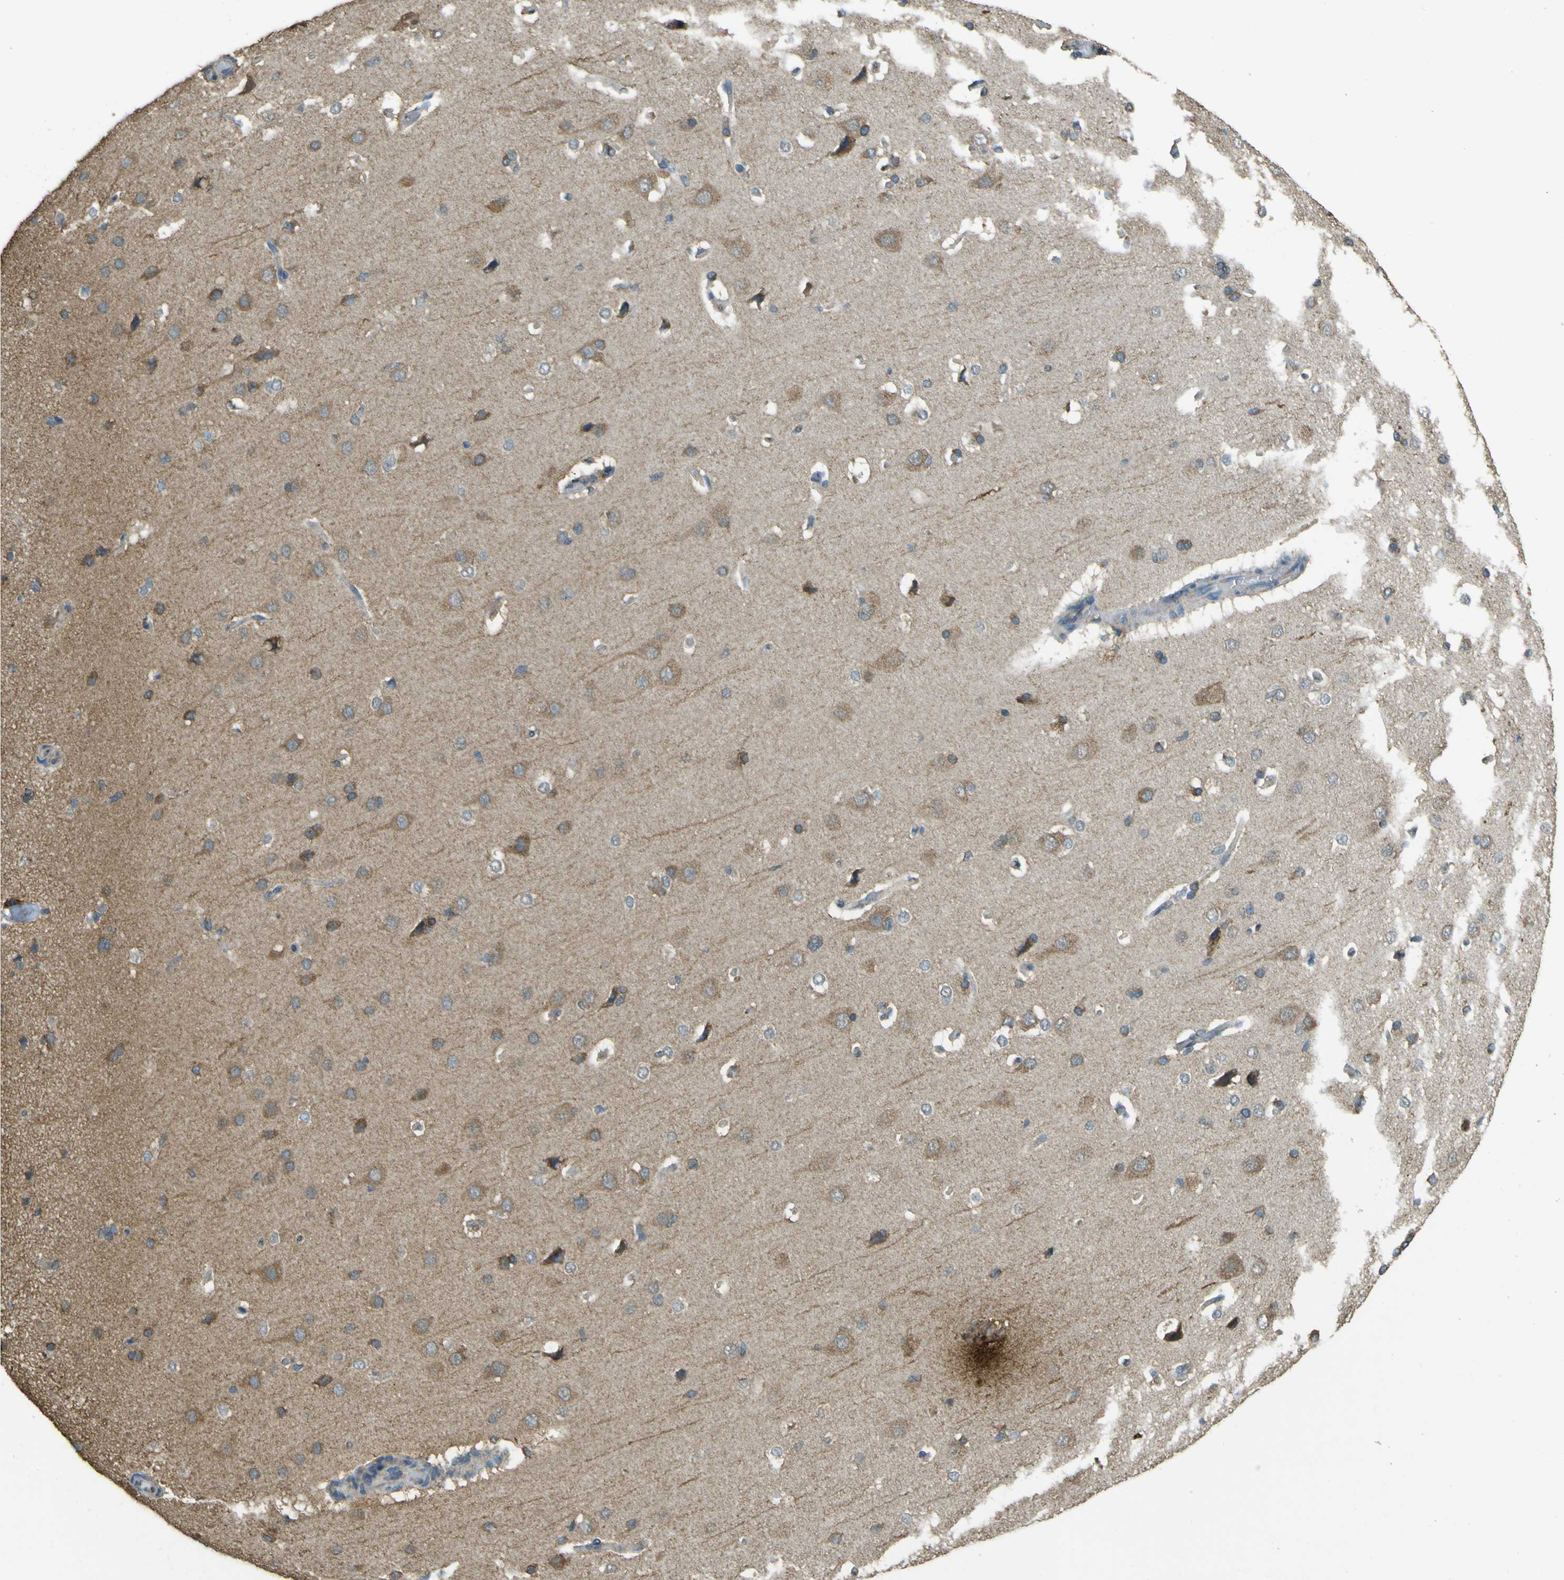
{"staining": {"intensity": "negative", "quantity": "none", "location": "none"}, "tissue": "cerebral cortex", "cell_type": "Endothelial cells", "image_type": "normal", "snomed": [{"axis": "morphology", "description": "Normal tissue, NOS"}, {"axis": "topography", "description": "Cerebral cortex"}], "caption": "Image shows no protein expression in endothelial cells of benign cerebral cortex.", "gene": "GOLGA1", "patient": {"sex": "male", "age": 62}}